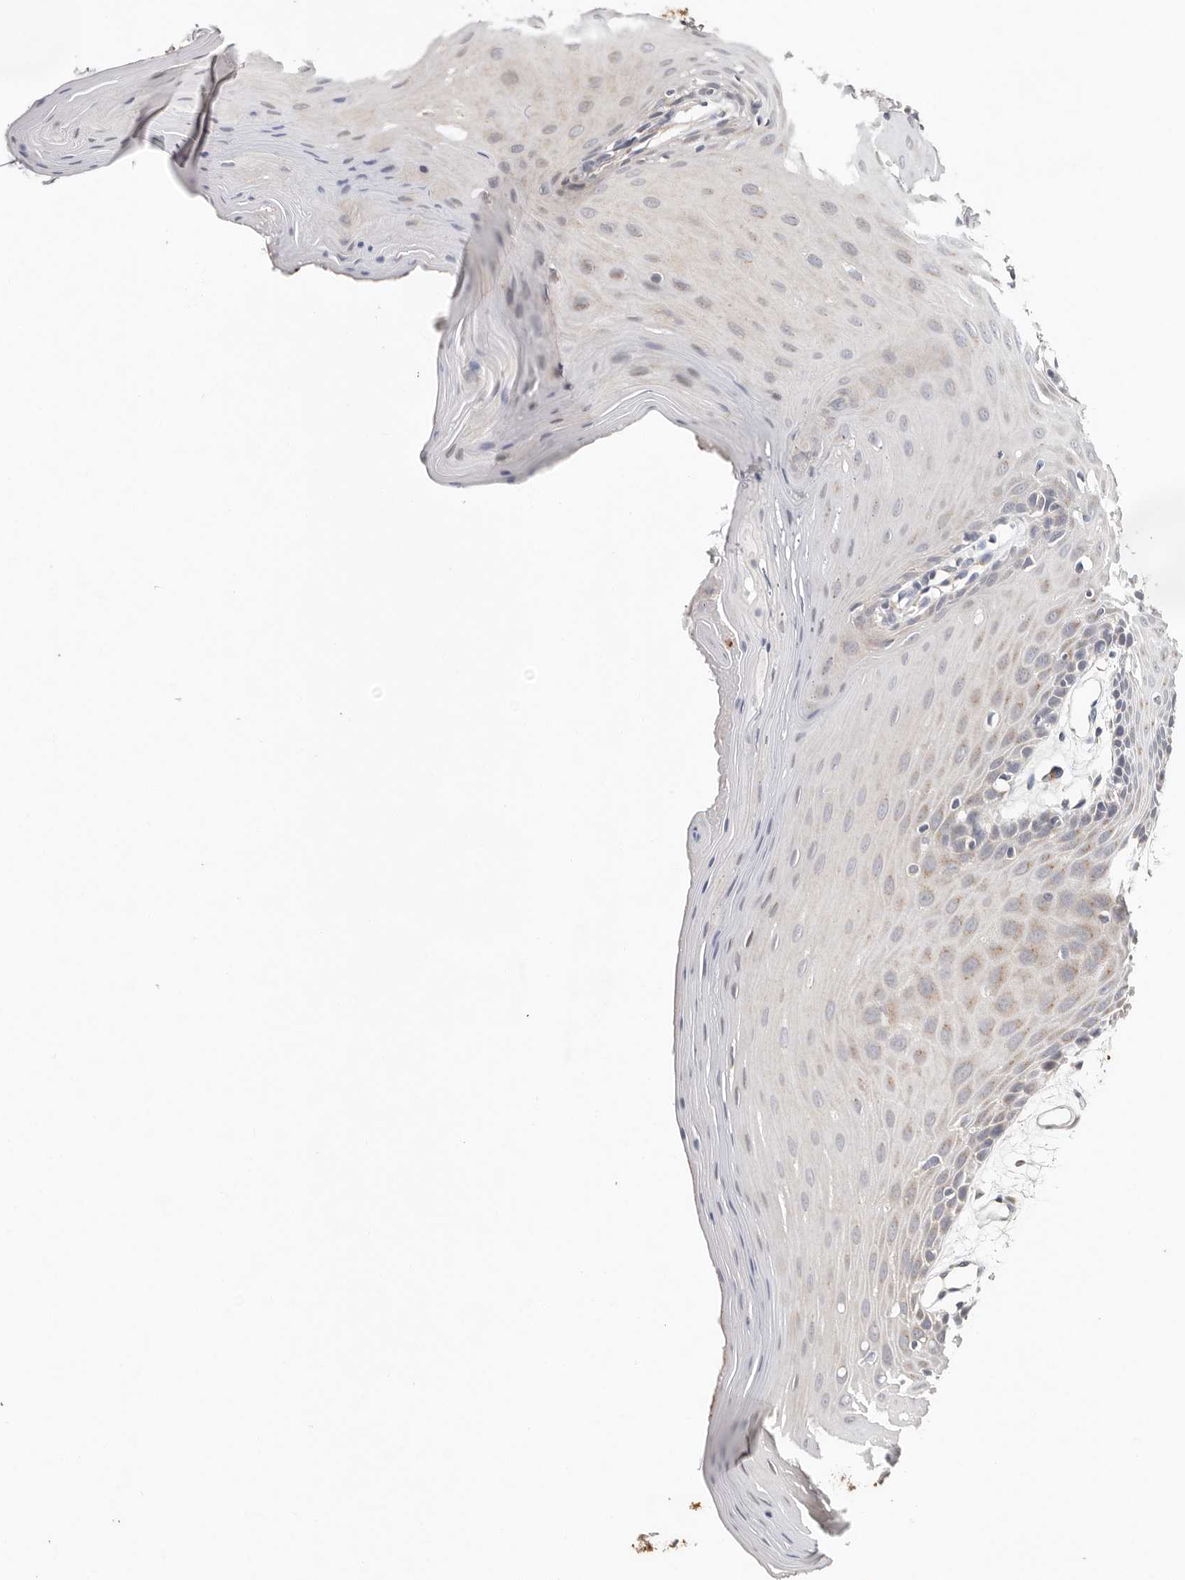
{"staining": {"intensity": "negative", "quantity": "none", "location": "none"}, "tissue": "oral mucosa", "cell_type": "Squamous epithelial cells", "image_type": "normal", "snomed": [{"axis": "morphology", "description": "Normal tissue, NOS"}, {"axis": "morphology", "description": "Squamous cell carcinoma, NOS"}, {"axis": "topography", "description": "Skeletal muscle"}, {"axis": "topography", "description": "Oral tissue"}, {"axis": "topography", "description": "Salivary gland"}, {"axis": "topography", "description": "Head-Neck"}], "caption": "Human oral mucosa stained for a protein using IHC reveals no staining in squamous epithelial cells.", "gene": "USP33", "patient": {"sex": "male", "age": 54}}